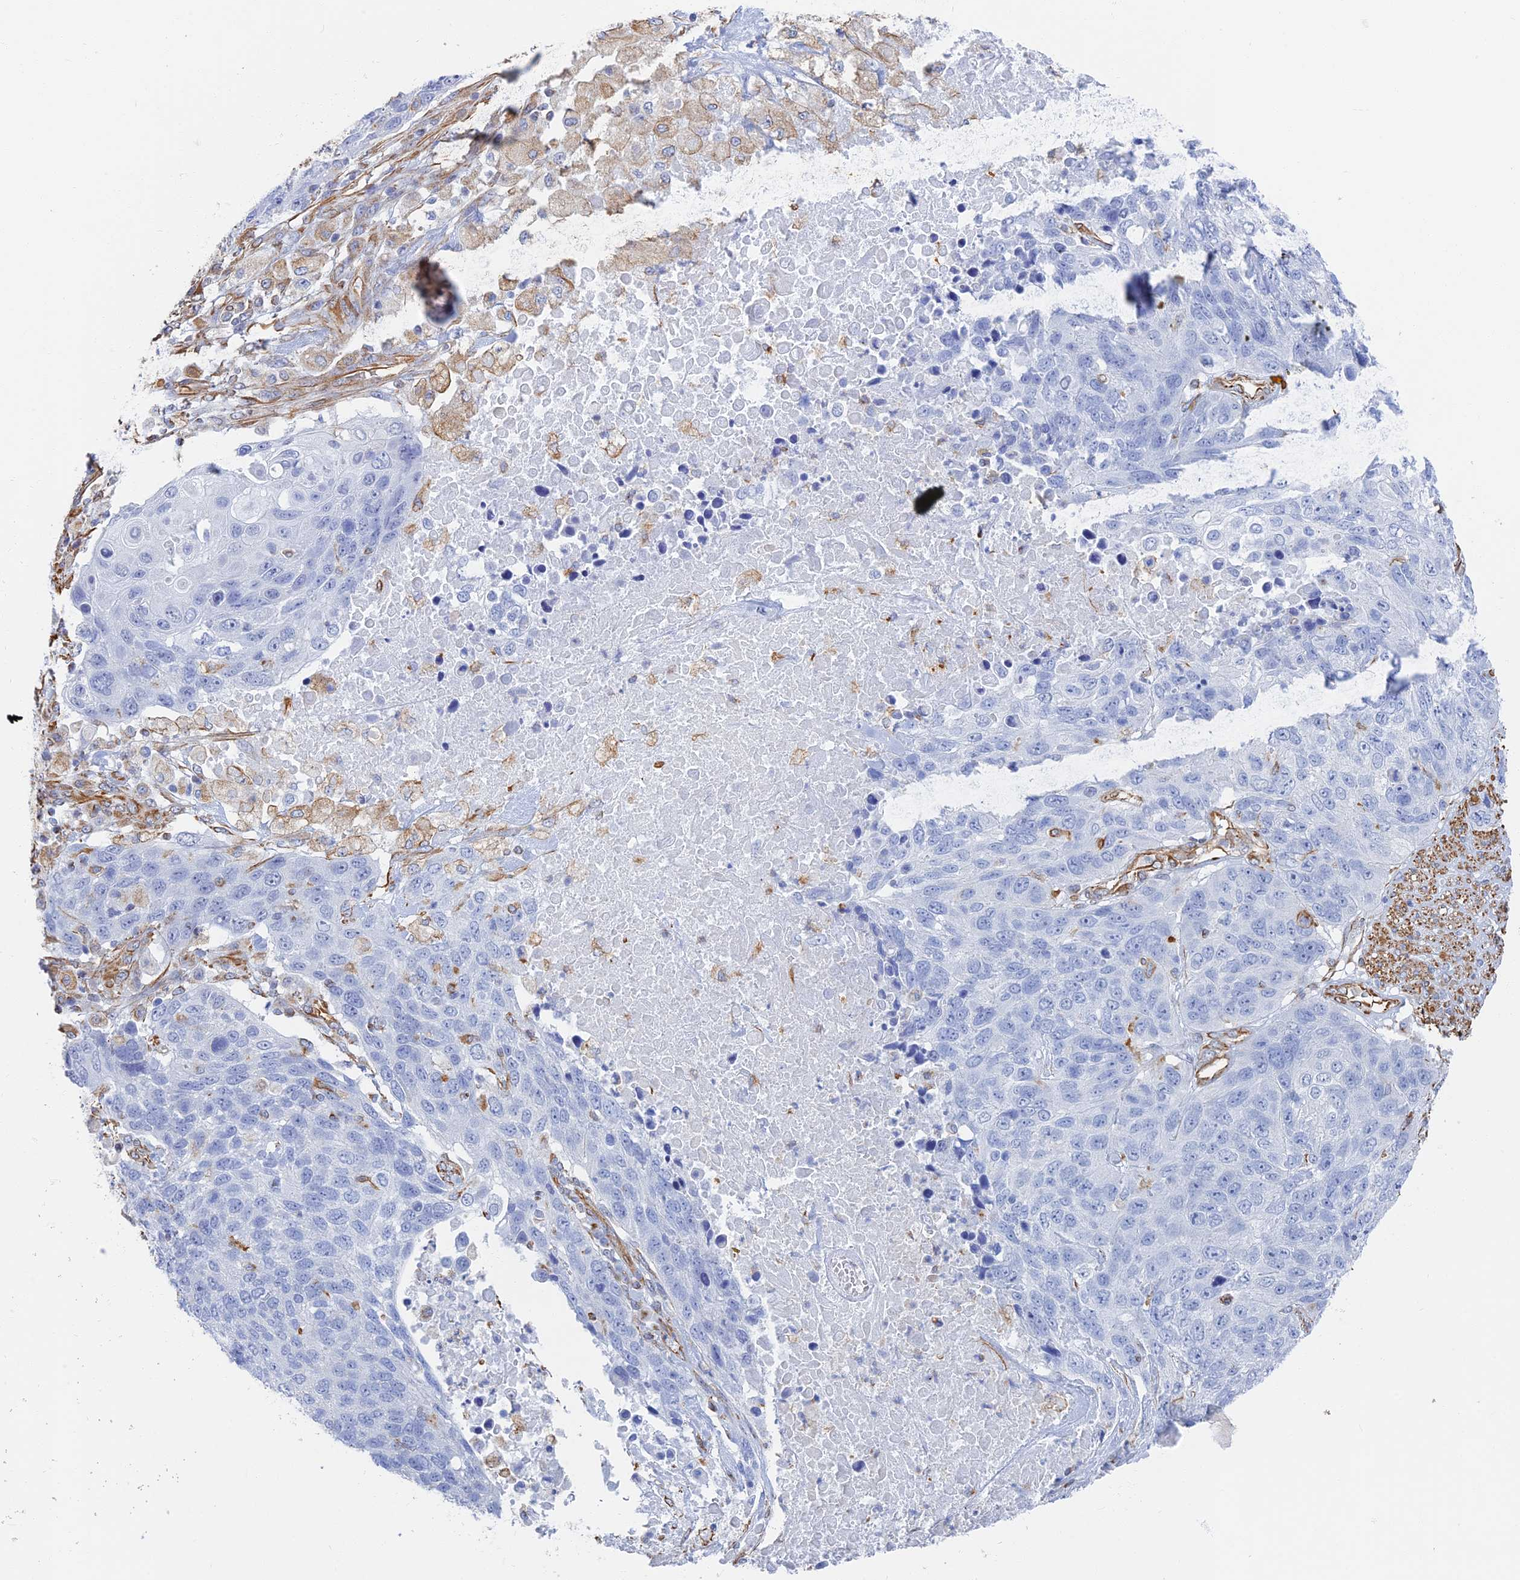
{"staining": {"intensity": "negative", "quantity": "none", "location": "none"}, "tissue": "lung cancer", "cell_type": "Tumor cells", "image_type": "cancer", "snomed": [{"axis": "morphology", "description": "Normal tissue, NOS"}, {"axis": "morphology", "description": "Squamous cell carcinoma, NOS"}, {"axis": "topography", "description": "Lymph node"}, {"axis": "topography", "description": "Lung"}], "caption": "This is an immunohistochemistry image of human lung cancer. There is no positivity in tumor cells.", "gene": "RMC1", "patient": {"sex": "male", "age": 66}}